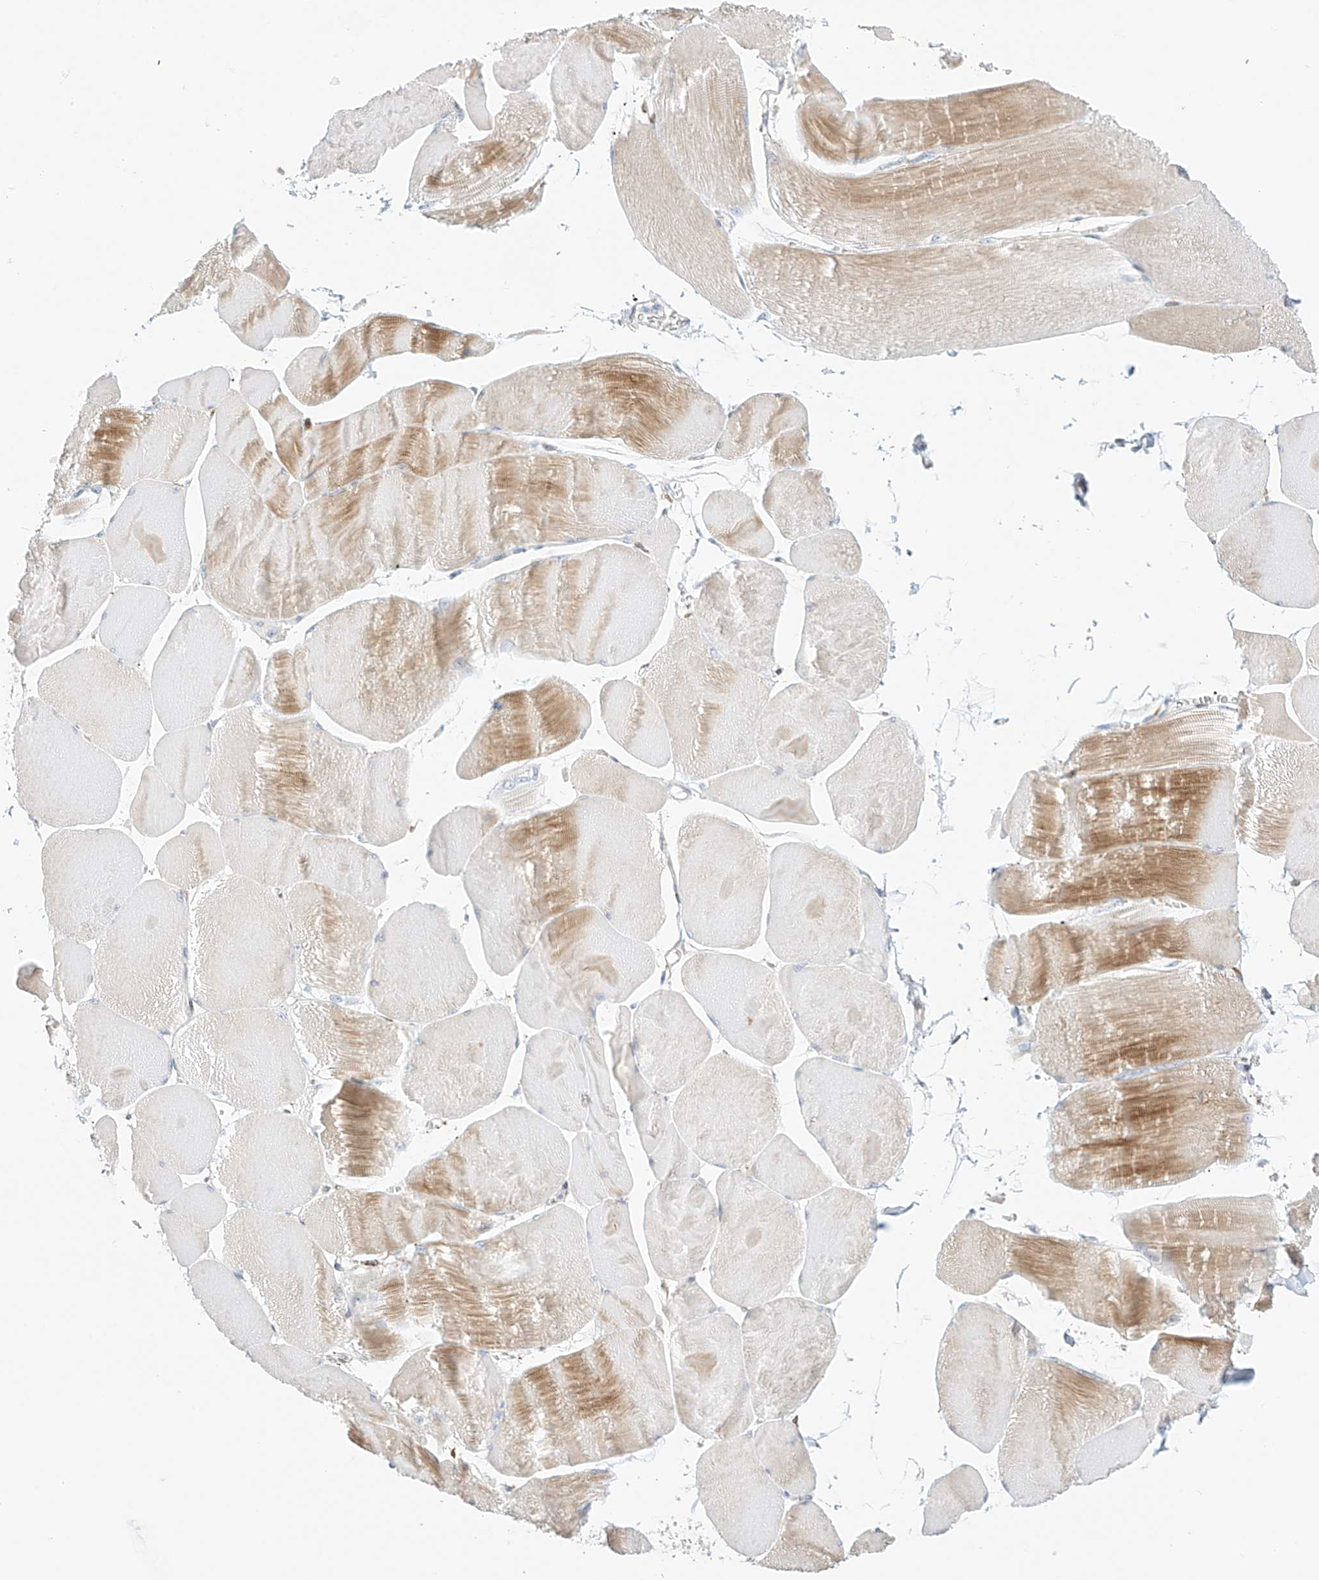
{"staining": {"intensity": "moderate", "quantity": "<25%", "location": "cytoplasmic/membranous"}, "tissue": "skeletal muscle", "cell_type": "Myocytes", "image_type": "normal", "snomed": [{"axis": "morphology", "description": "Normal tissue, NOS"}, {"axis": "morphology", "description": "Basal cell carcinoma"}, {"axis": "topography", "description": "Skeletal muscle"}], "caption": "Protein staining by immunohistochemistry displays moderate cytoplasmic/membranous expression in about <25% of myocytes in unremarkable skeletal muscle. (brown staining indicates protein expression, while blue staining denotes nuclei).", "gene": "PCYOX1", "patient": {"sex": "female", "age": 64}}